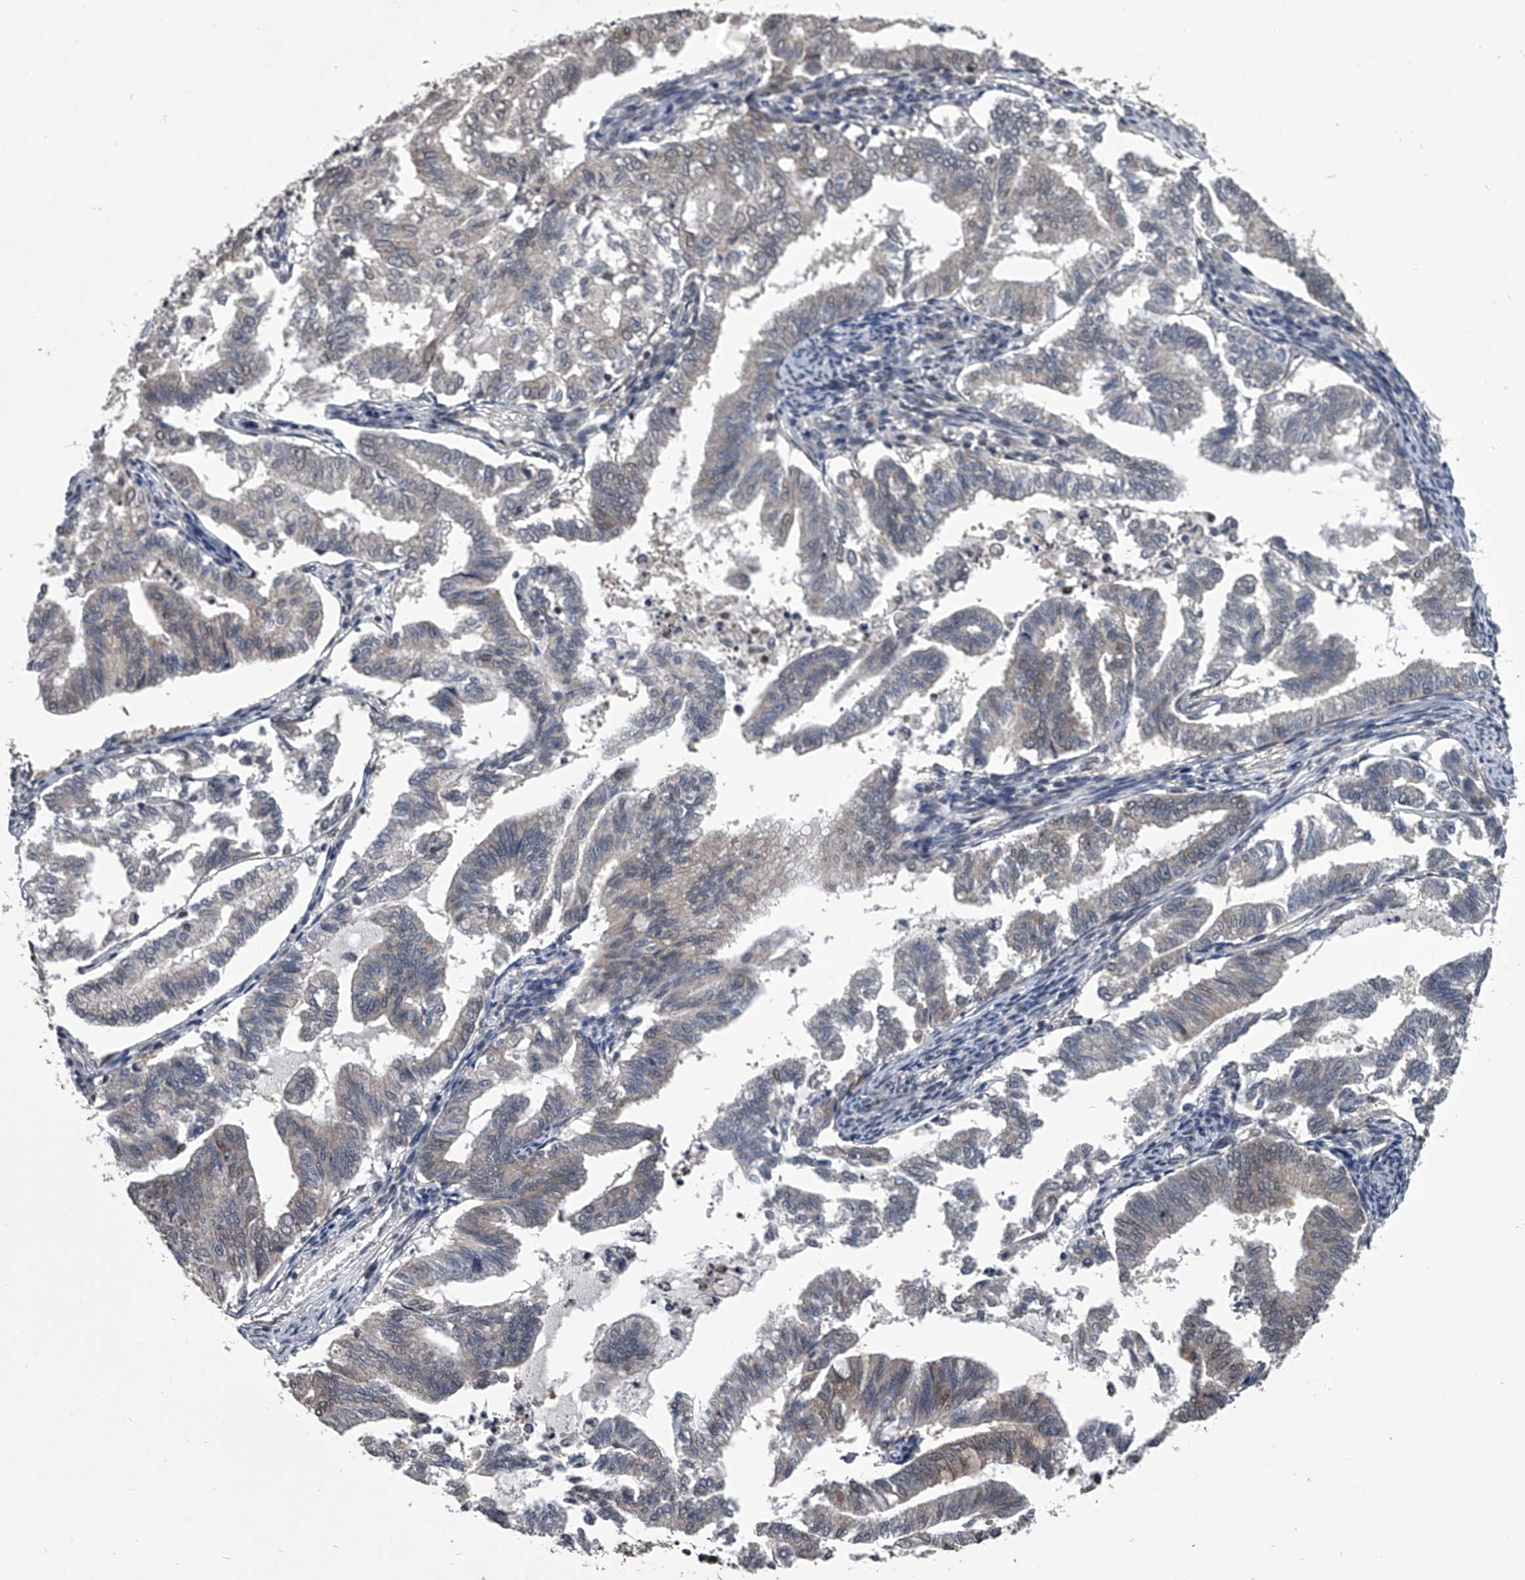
{"staining": {"intensity": "negative", "quantity": "none", "location": "none"}, "tissue": "endometrial cancer", "cell_type": "Tumor cells", "image_type": "cancer", "snomed": [{"axis": "morphology", "description": "Adenocarcinoma, NOS"}, {"axis": "topography", "description": "Endometrium"}], "caption": "A histopathology image of adenocarcinoma (endometrial) stained for a protein displays no brown staining in tumor cells.", "gene": "TSNAX", "patient": {"sex": "female", "age": 79}}